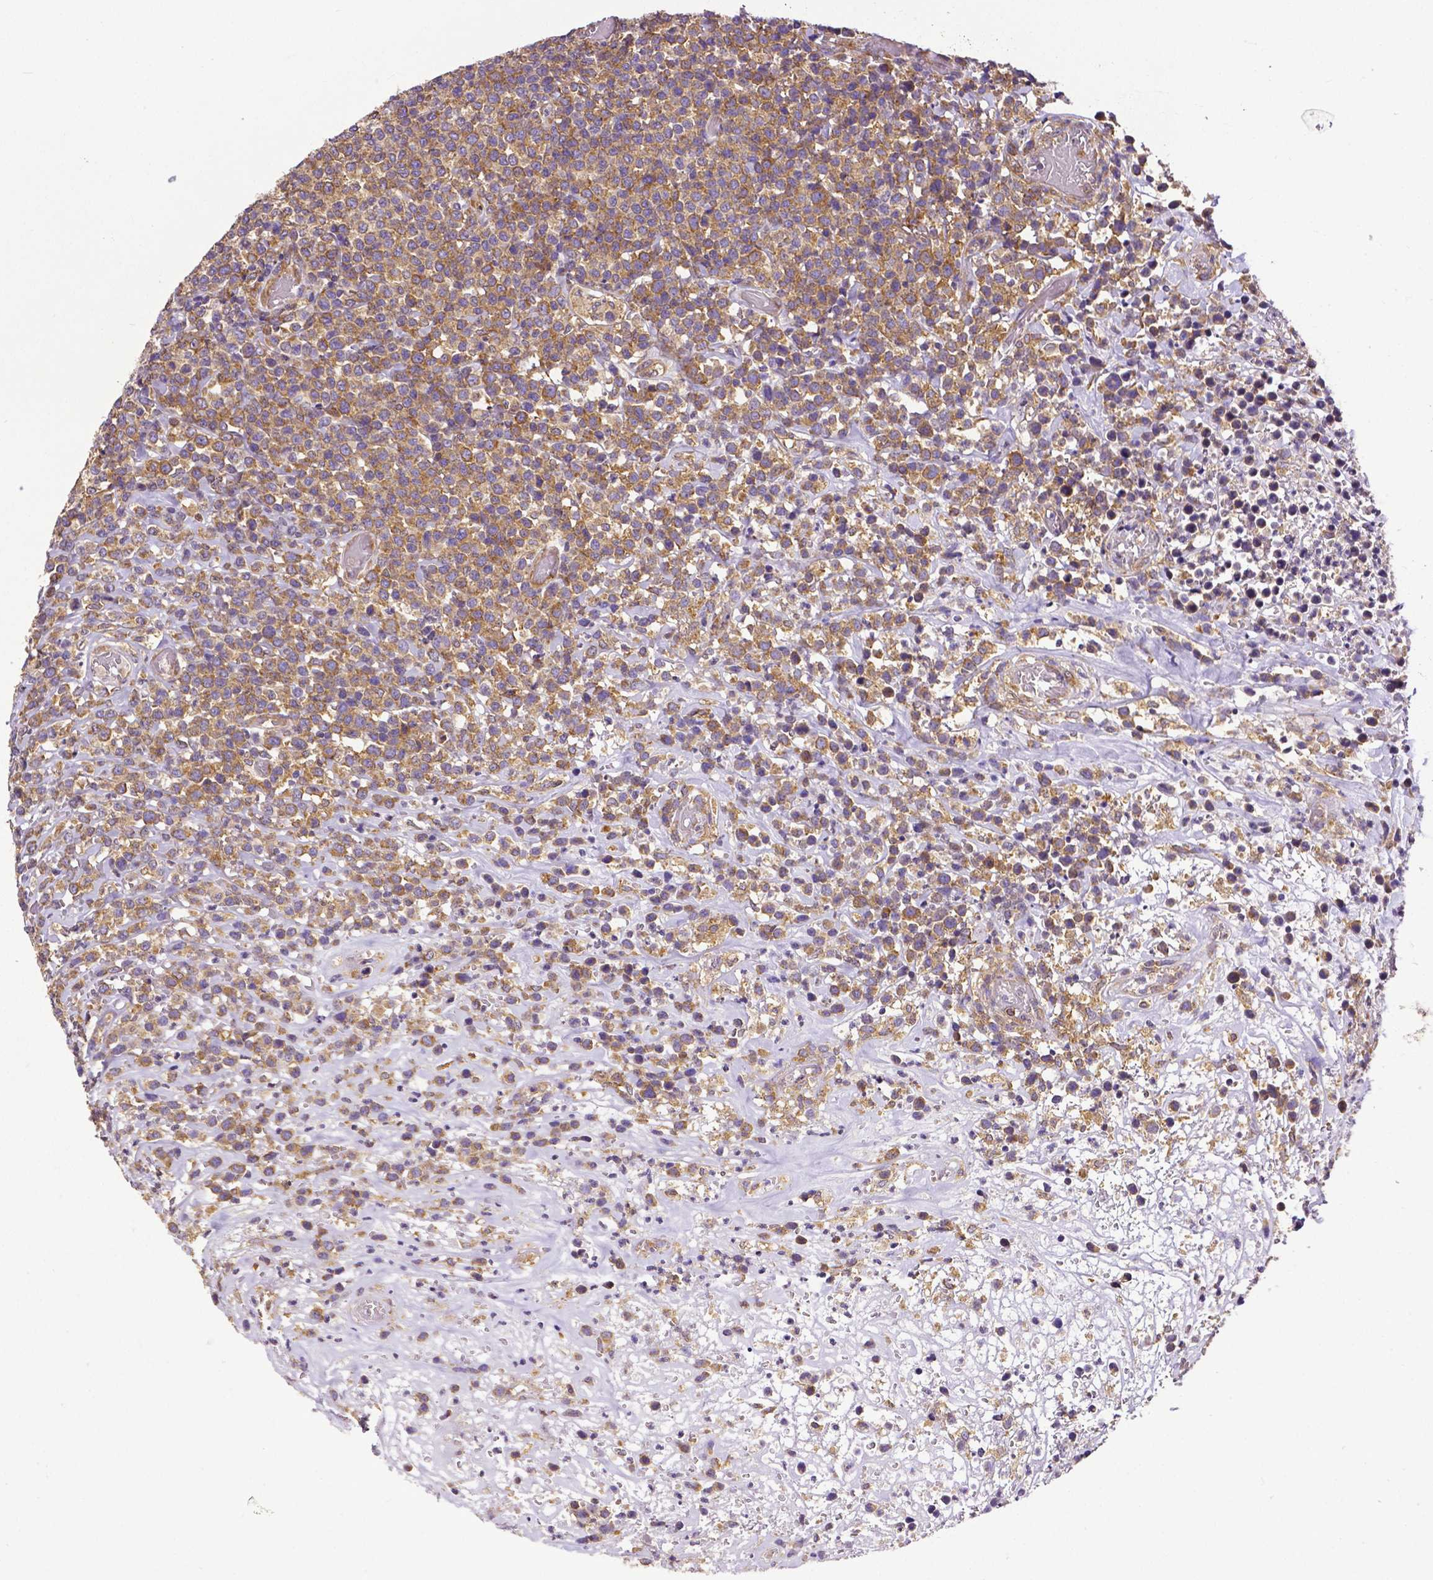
{"staining": {"intensity": "moderate", "quantity": ">75%", "location": "cytoplasmic/membranous"}, "tissue": "lymphoma", "cell_type": "Tumor cells", "image_type": "cancer", "snomed": [{"axis": "morphology", "description": "Malignant lymphoma, non-Hodgkin's type, High grade"}, {"axis": "topography", "description": "Soft tissue"}], "caption": "Human lymphoma stained for a protein (brown) exhibits moderate cytoplasmic/membranous positive expression in approximately >75% of tumor cells.", "gene": "DICER1", "patient": {"sex": "female", "age": 56}}